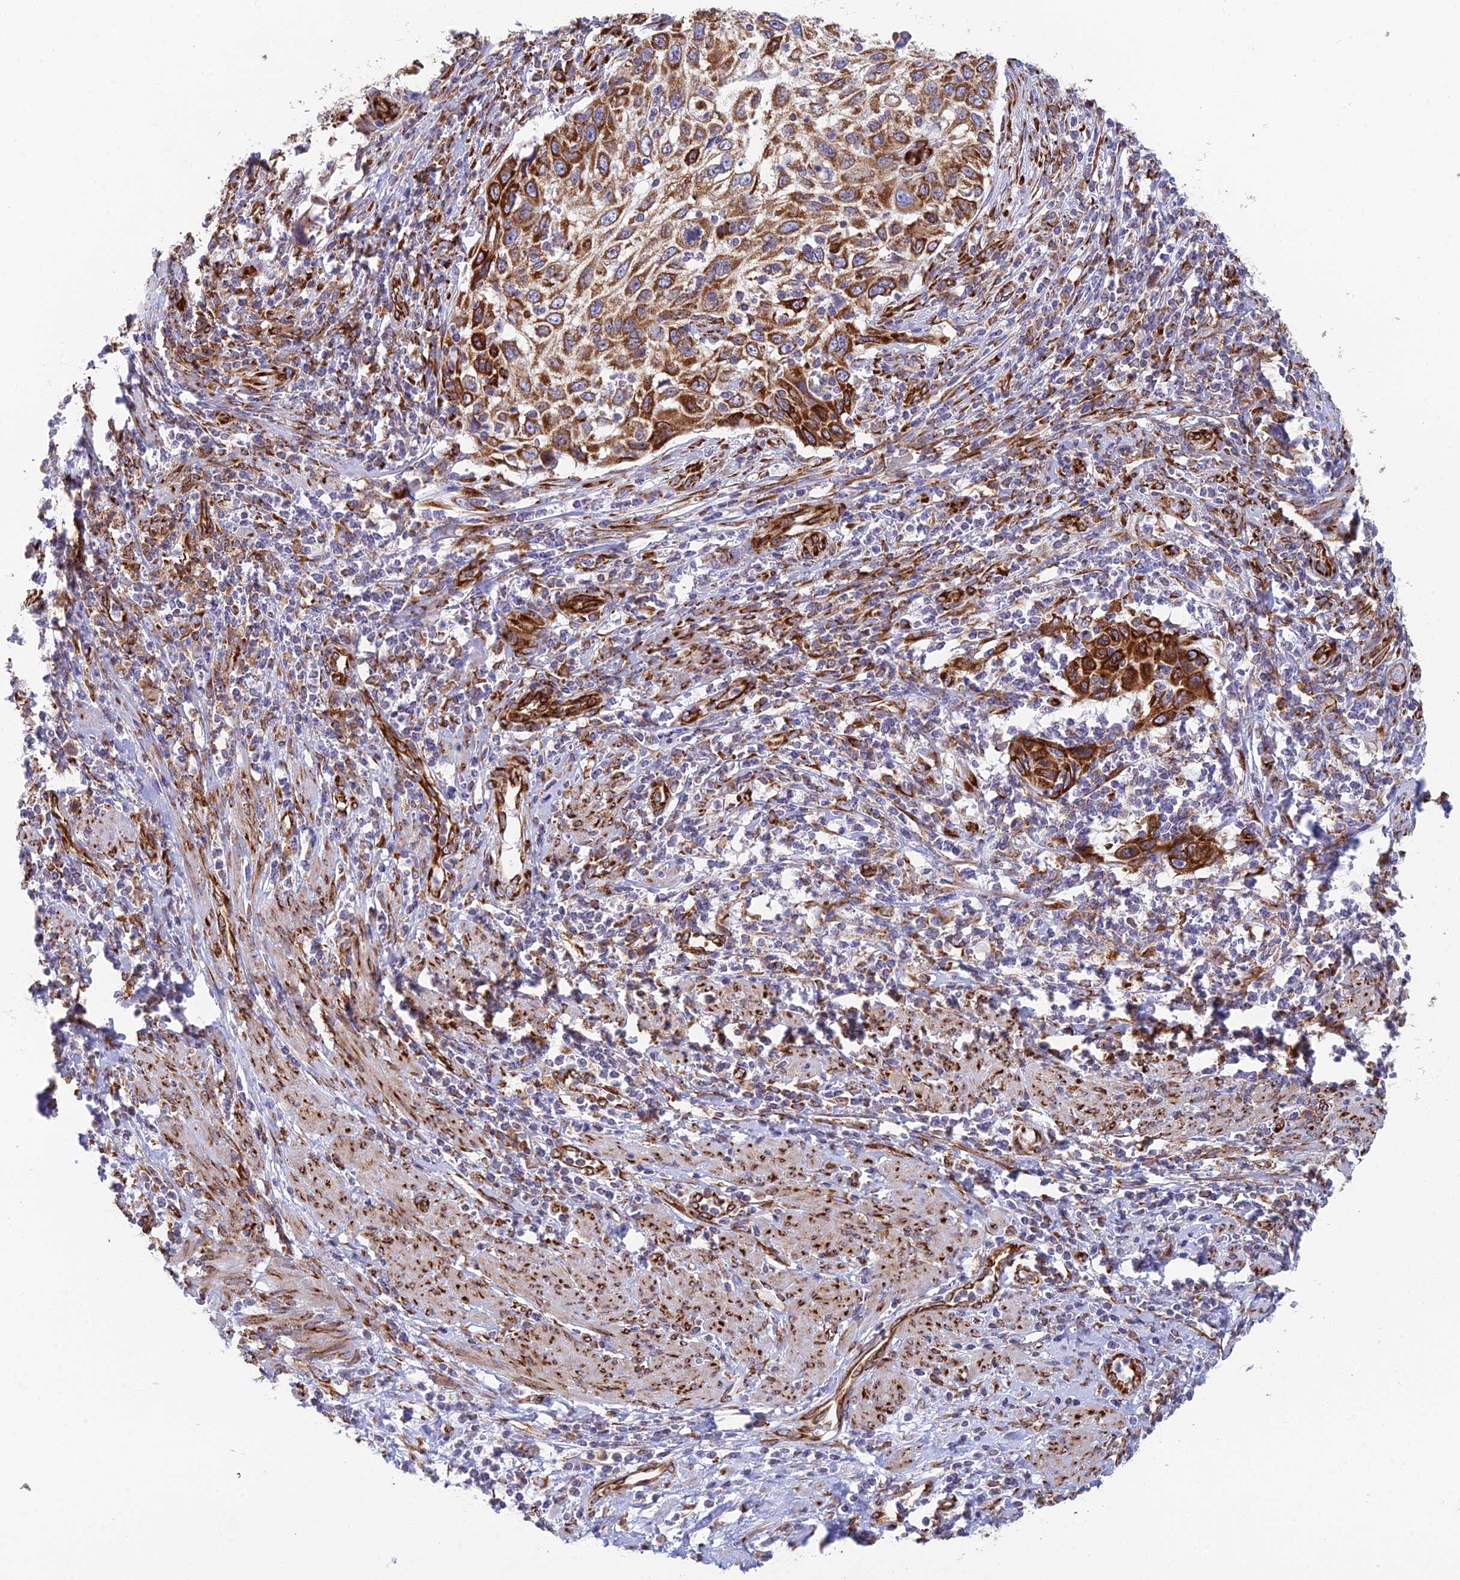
{"staining": {"intensity": "moderate", "quantity": ">75%", "location": "cytoplasmic/membranous"}, "tissue": "cervical cancer", "cell_type": "Tumor cells", "image_type": "cancer", "snomed": [{"axis": "morphology", "description": "Squamous cell carcinoma, NOS"}, {"axis": "topography", "description": "Cervix"}], "caption": "High-magnification brightfield microscopy of cervical cancer (squamous cell carcinoma) stained with DAB (3,3'-diaminobenzidine) (brown) and counterstained with hematoxylin (blue). tumor cells exhibit moderate cytoplasmic/membranous positivity is appreciated in about>75% of cells. The protein of interest is stained brown, and the nuclei are stained in blue (DAB (3,3'-diaminobenzidine) IHC with brightfield microscopy, high magnification).", "gene": "CCDC69", "patient": {"sex": "female", "age": 70}}